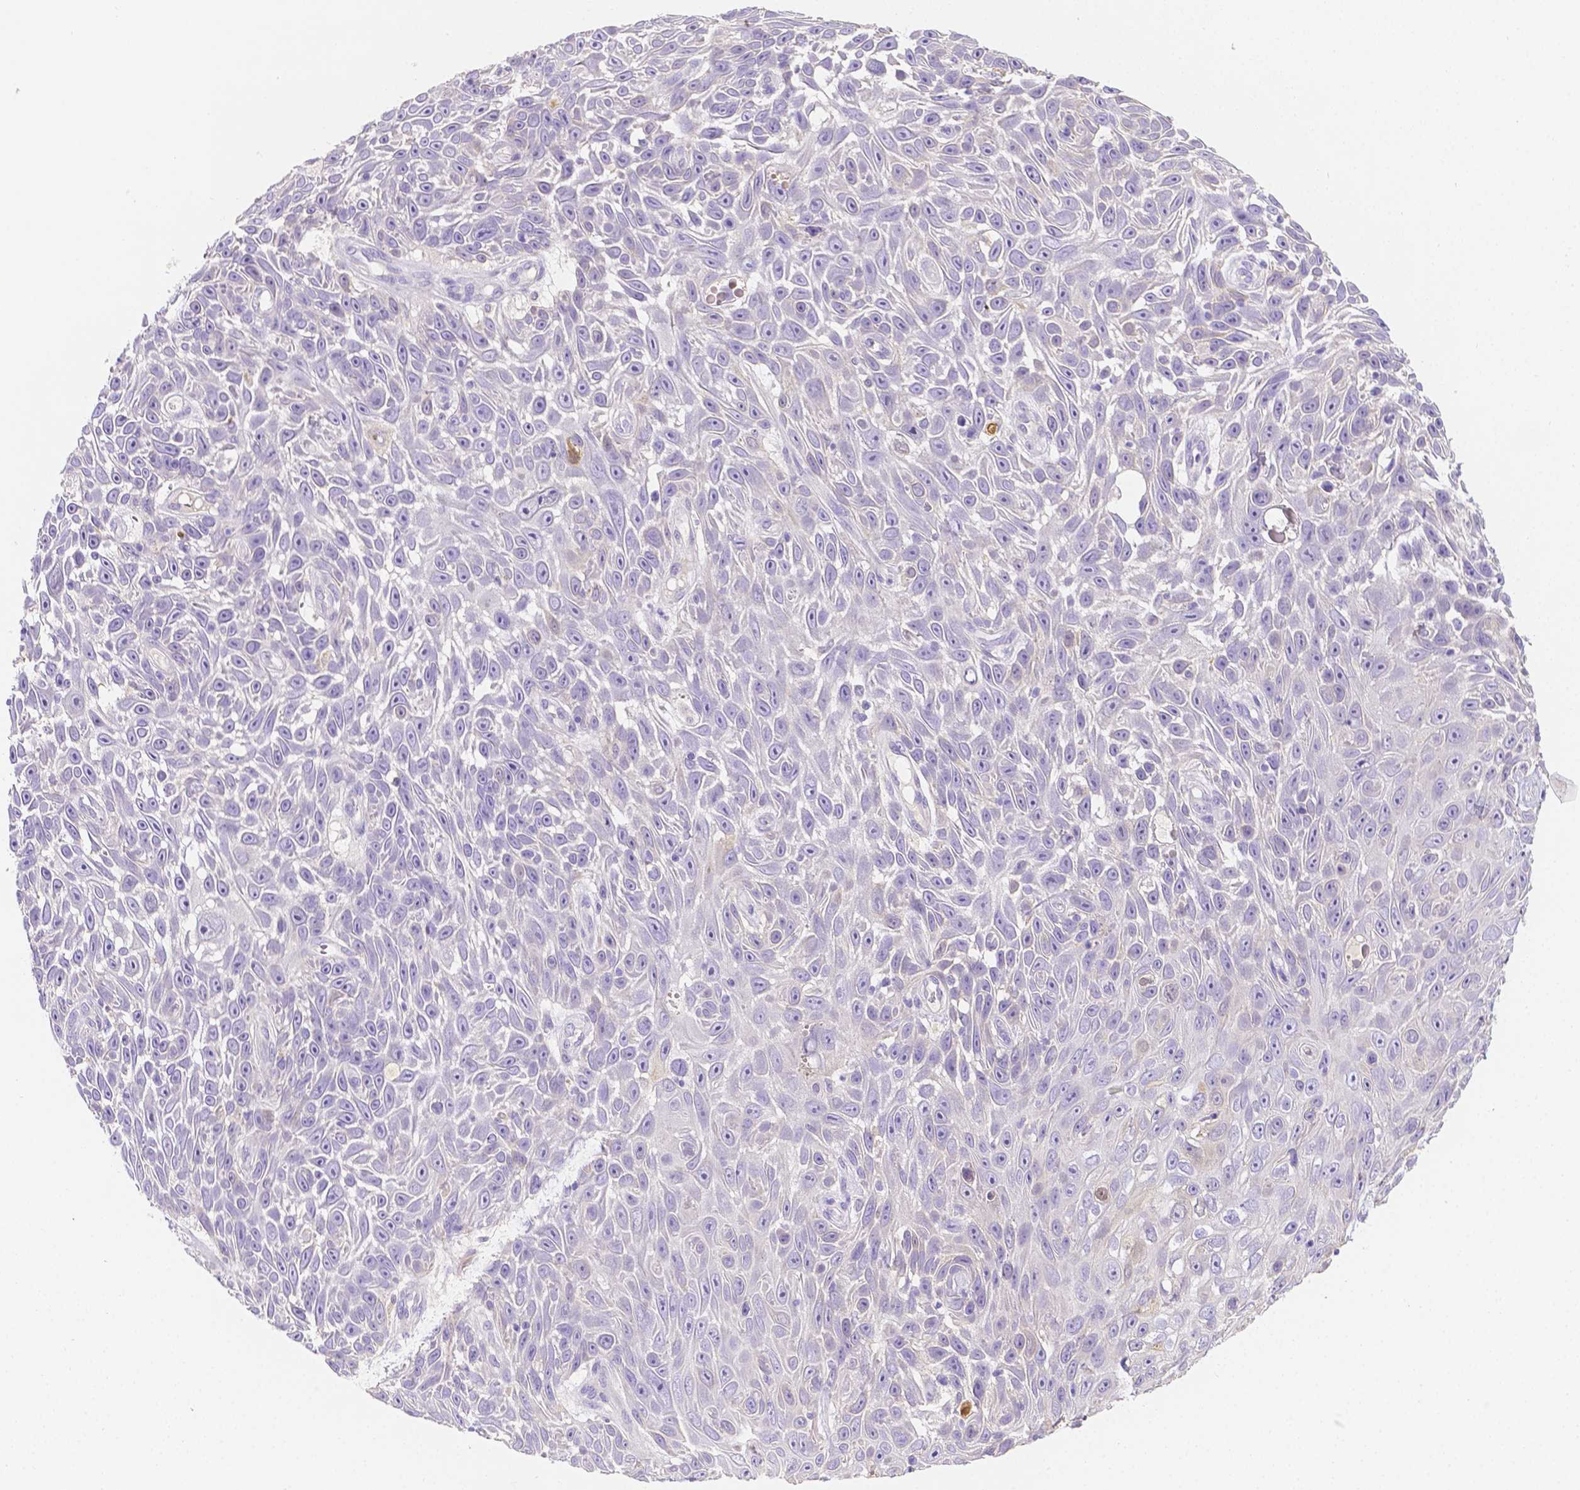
{"staining": {"intensity": "negative", "quantity": "none", "location": "none"}, "tissue": "skin cancer", "cell_type": "Tumor cells", "image_type": "cancer", "snomed": [{"axis": "morphology", "description": "Squamous cell carcinoma, NOS"}, {"axis": "topography", "description": "Skin"}], "caption": "Immunohistochemical staining of human skin cancer (squamous cell carcinoma) displays no significant positivity in tumor cells.", "gene": "NXPH2", "patient": {"sex": "male", "age": 82}}